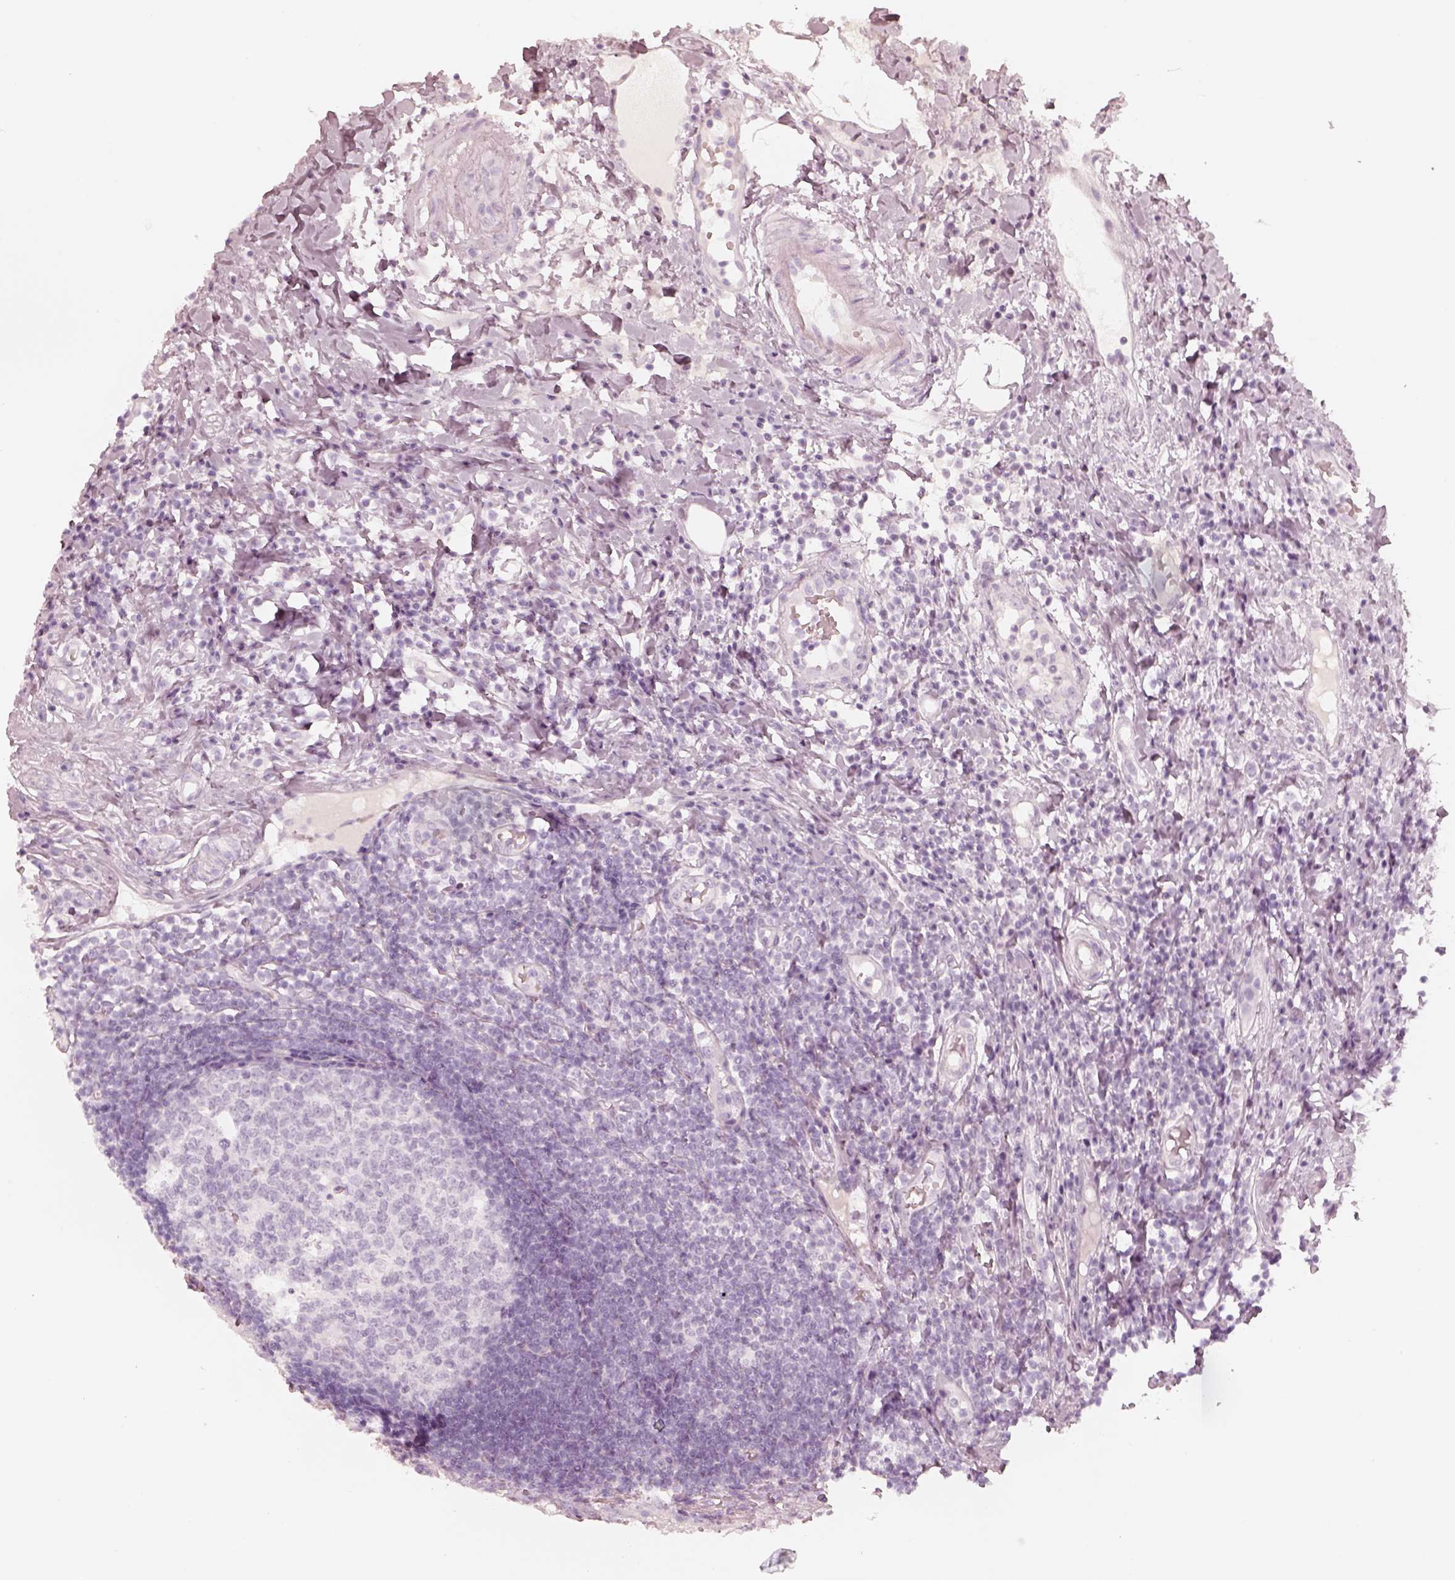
{"staining": {"intensity": "negative", "quantity": "none", "location": "none"}, "tissue": "appendix", "cell_type": "Glandular cells", "image_type": "normal", "snomed": [{"axis": "morphology", "description": "Normal tissue, NOS"}, {"axis": "morphology", "description": "Inflammation, NOS"}, {"axis": "topography", "description": "Appendix"}], "caption": "A histopathology image of appendix stained for a protein reveals no brown staining in glandular cells.", "gene": "KRT82", "patient": {"sex": "male", "age": 16}}